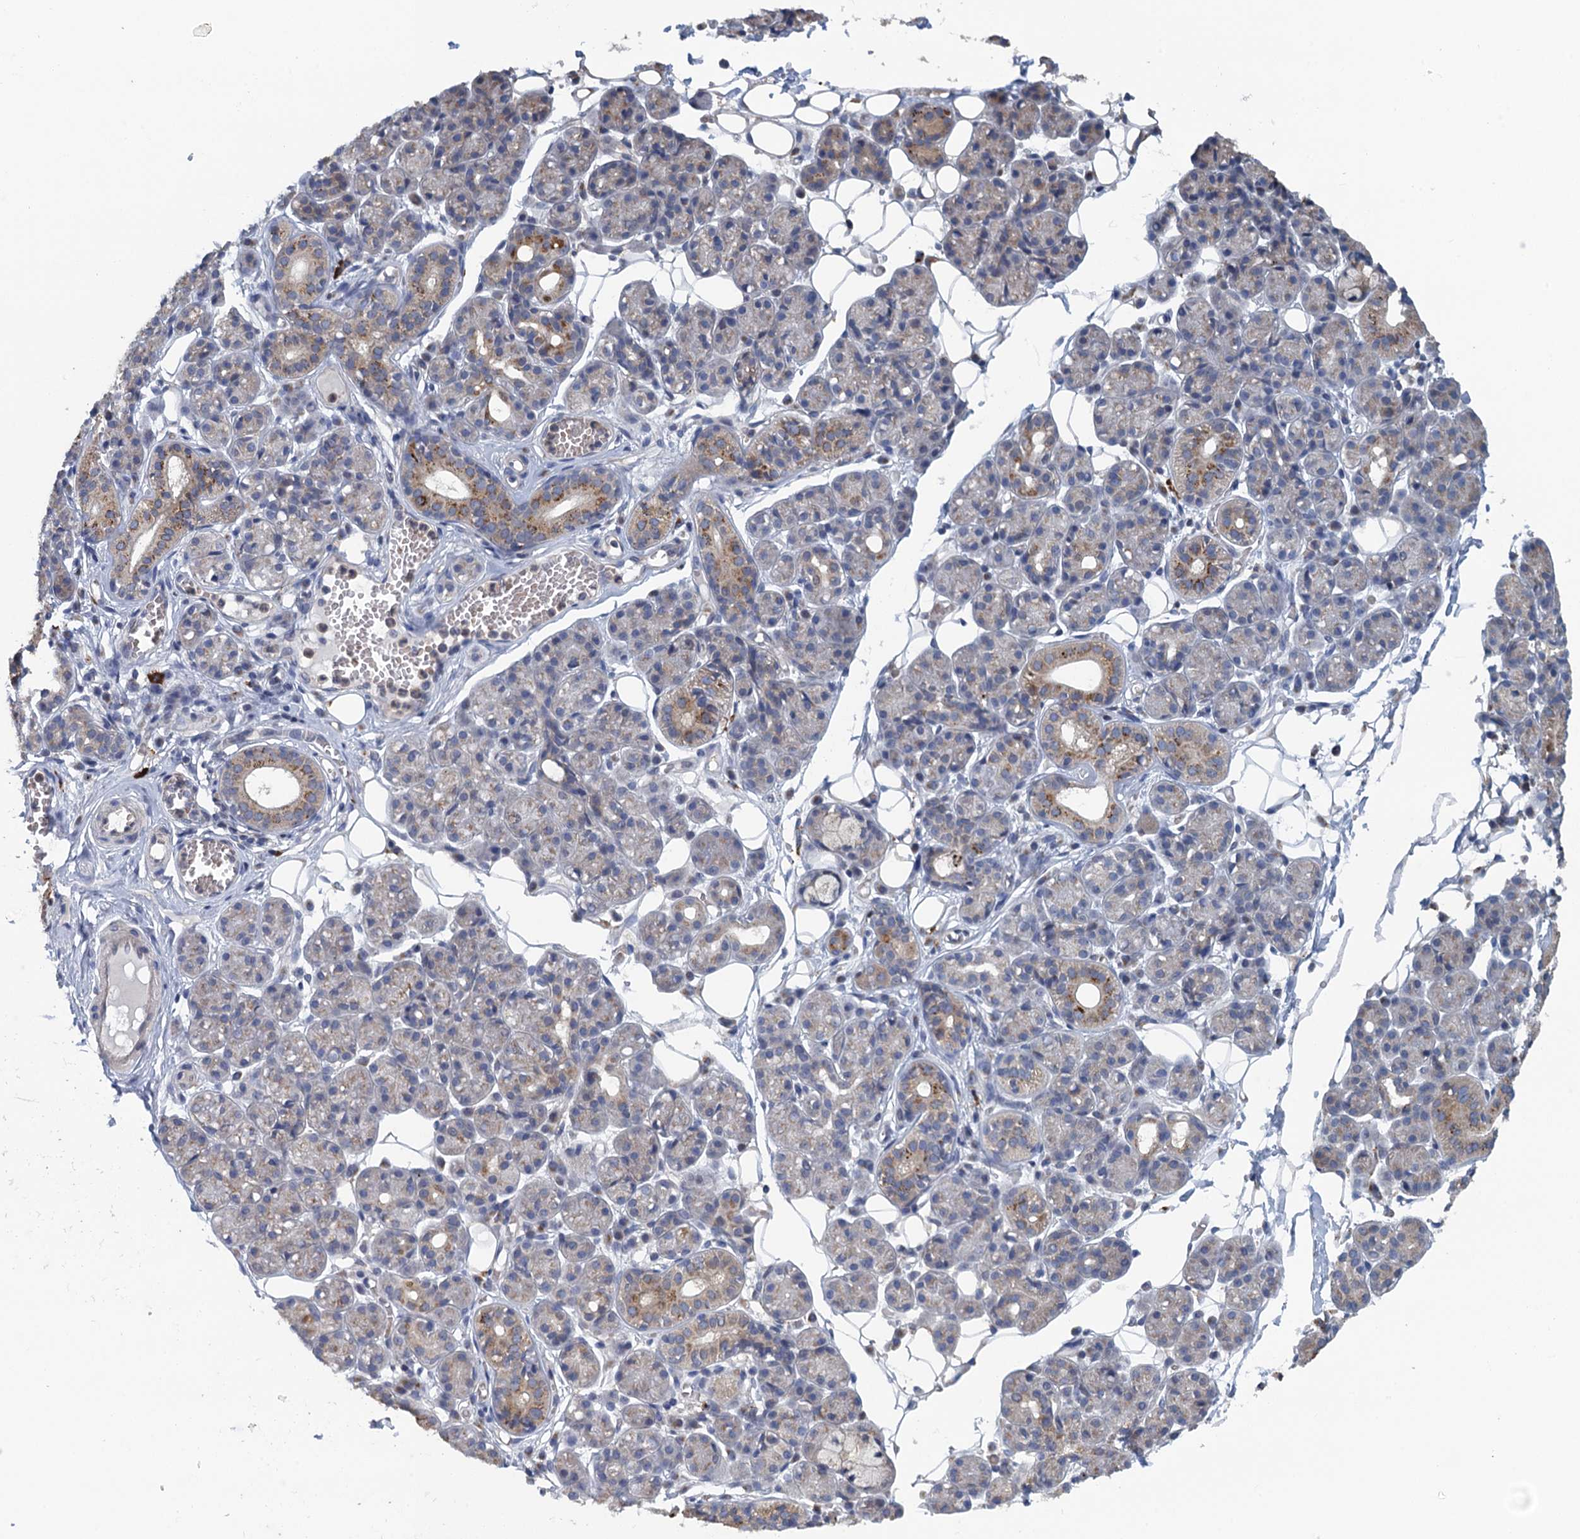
{"staining": {"intensity": "moderate", "quantity": "<25%", "location": "cytoplasmic/membranous"}, "tissue": "salivary gland", "cell_type": "Glandular cells", "image_type": "normal", "snomed": [{"axis": "morphology", "description": "Normal tissue, NOS"}, {"axis": "topography", "description": "Salivary gland"}], "caption": "A histopathology image of human salivary gland stained for a protein shows moderate cytoplasmic/membranous brown staining in glandular cells.", "gene": "KBTBD8", "patient": {"sex": "male", "age": 63}}